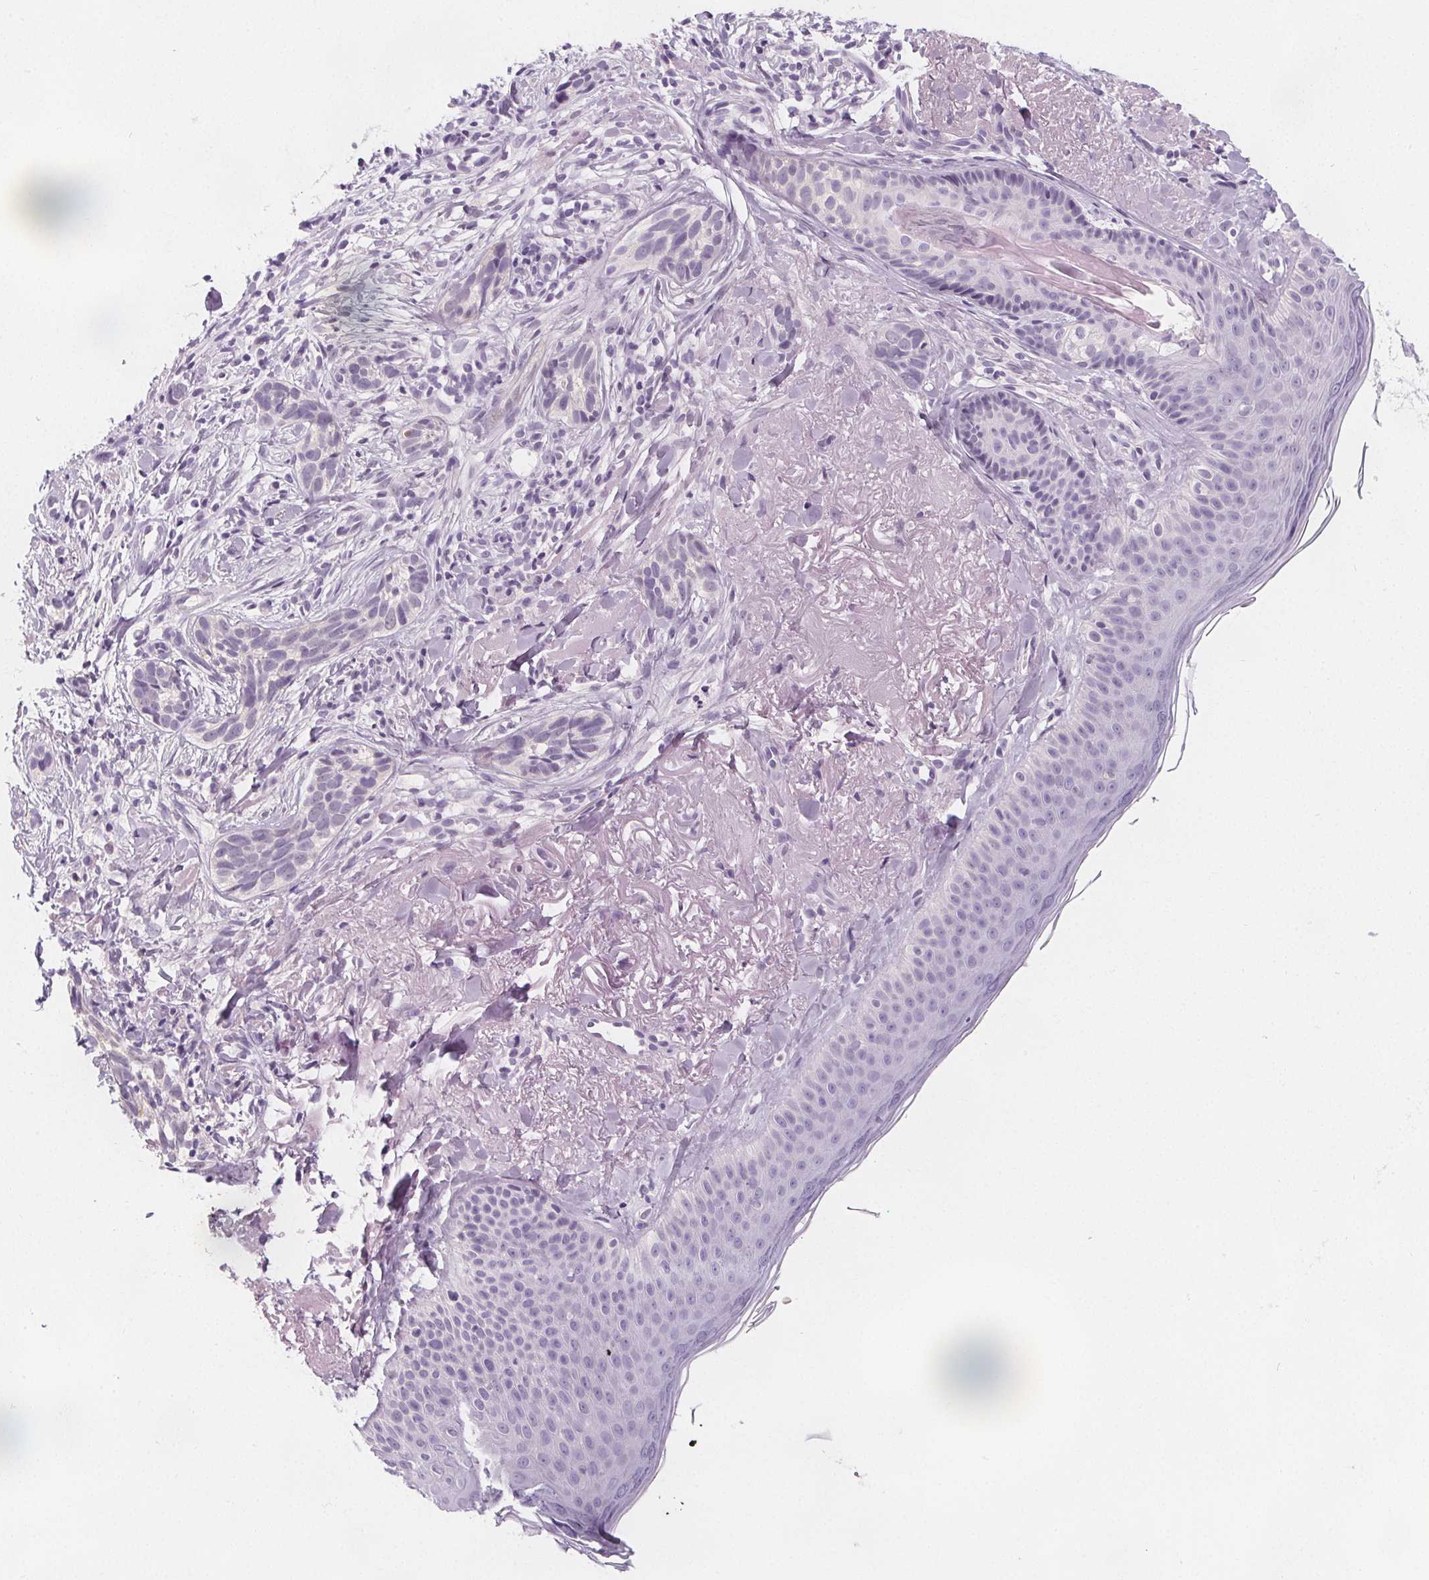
{"staining": {"intensity": "negative", "quantity": "none", "location": "none"}, "tissue": "skin cancer", "cell_type": "Tumor cells", "image_type": "cancer", "snomed": [{"axis": "morphology", "description": "Basal cell carcinoma"}, {"axis": "morphology", "description": "BCC, high aggressive"}, {"axis": "topography", "description": "Skin"}], "caption": "Immunohistochemical staining of skin bcc,  high aggressive shows no significant staining in tumor cells.", "gene": "UGP2", "patient": {"sex": "female", "age": 86}}